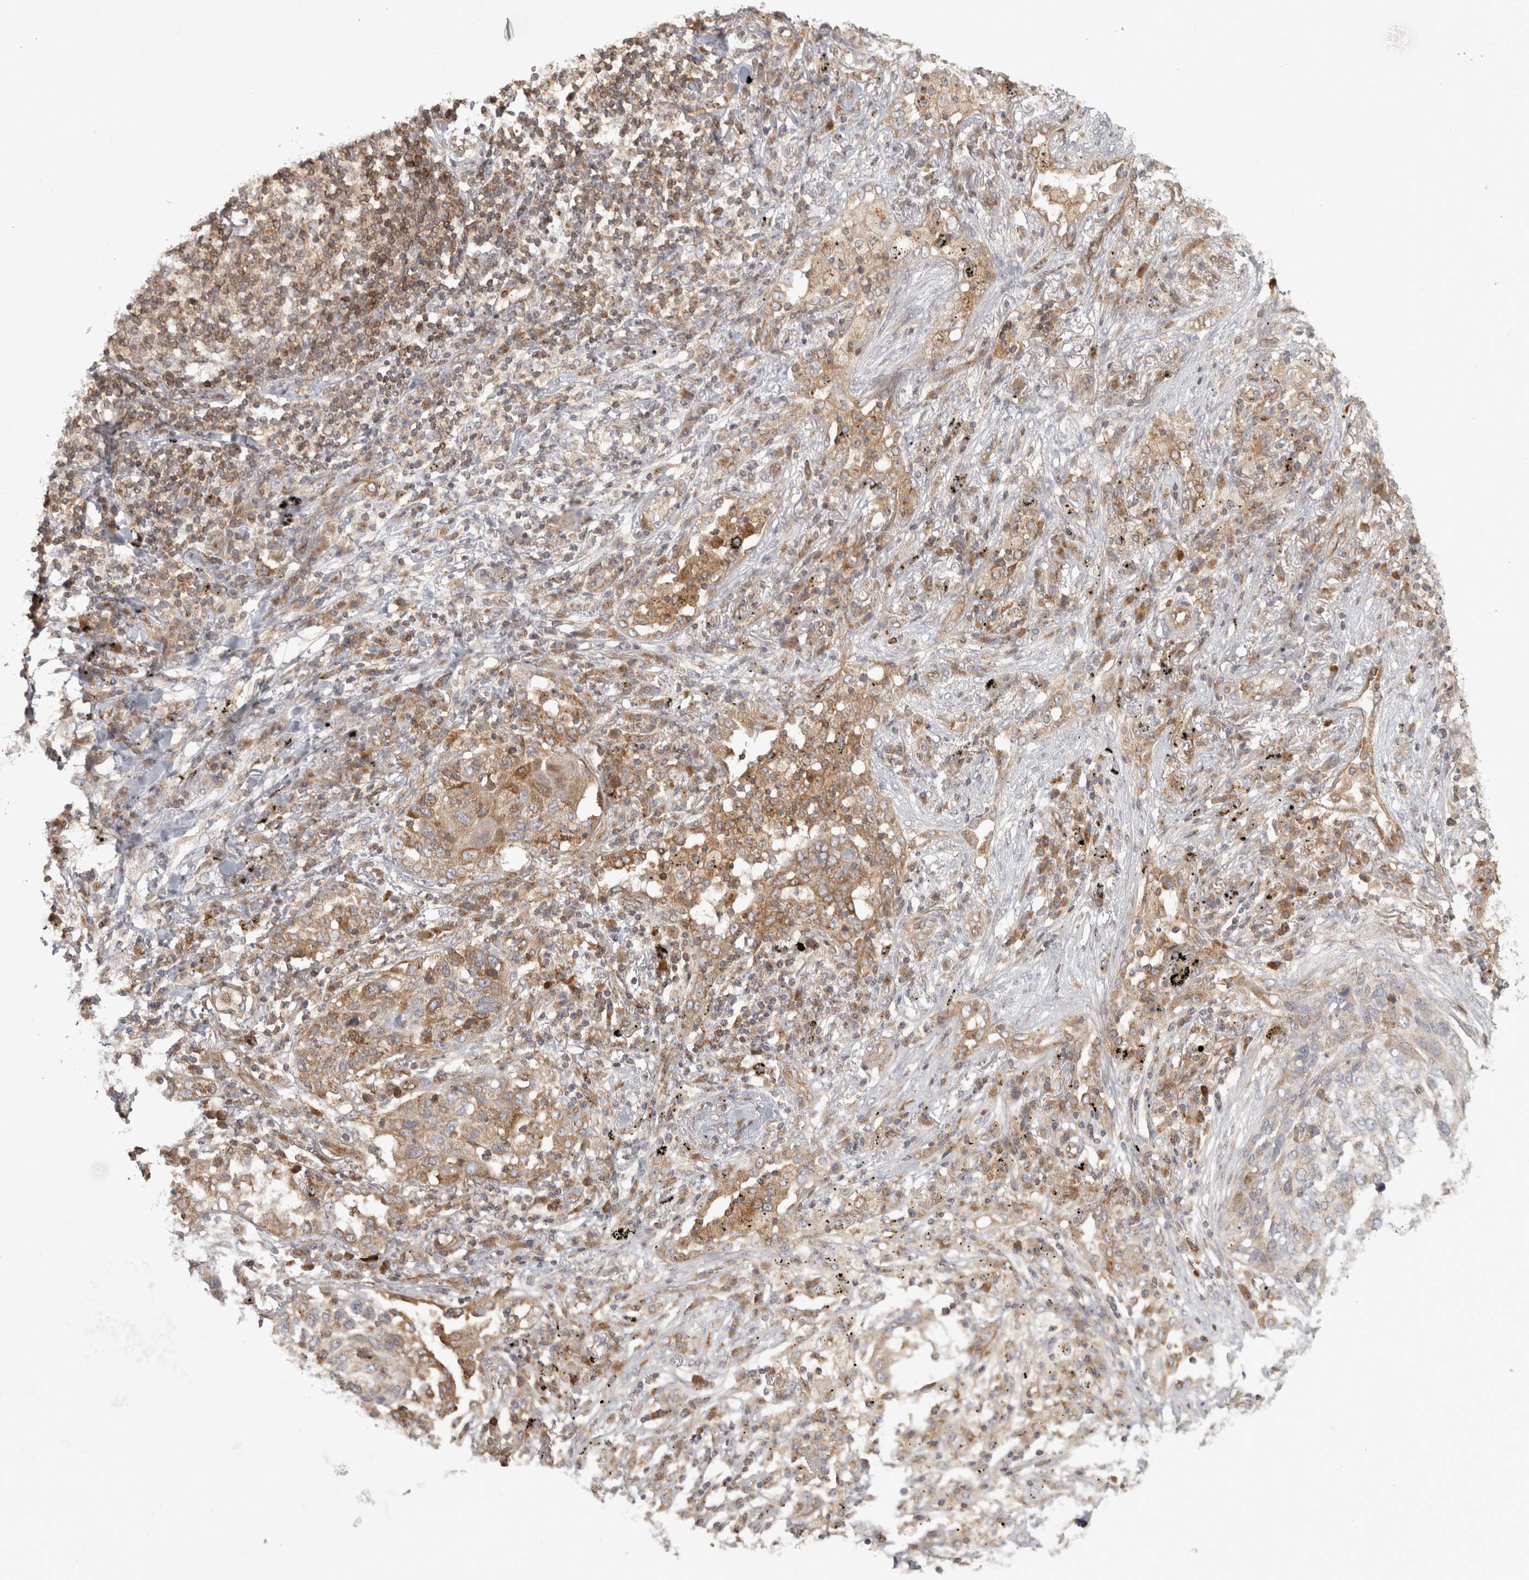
{"staining": {"intensity": "weak", "quantity": "25%-75%", "location": "cytoplasmic/membranous"}, "tissue": "lung cancer", "cell_type": "Tumor cells", "image_type": "cancer", "snomed": [{"axis": "morphology", "description": "Squamous cell carcinoma, NOS"}, {"axis": "topography", "description": "Lung"}], "caption": "IHC histopathology image of neoplastic tissue: lung cancer (squamous cell carcinoma) stained using IHC demonstrates low levels of weak protein expression localized specifically in the cytoplasmic/membranous of tumor cells, appearing as a cytoplasmic/membranous brown color.", "gene": "HLA-E", "patient": {"sex": "female", "age": 63}}